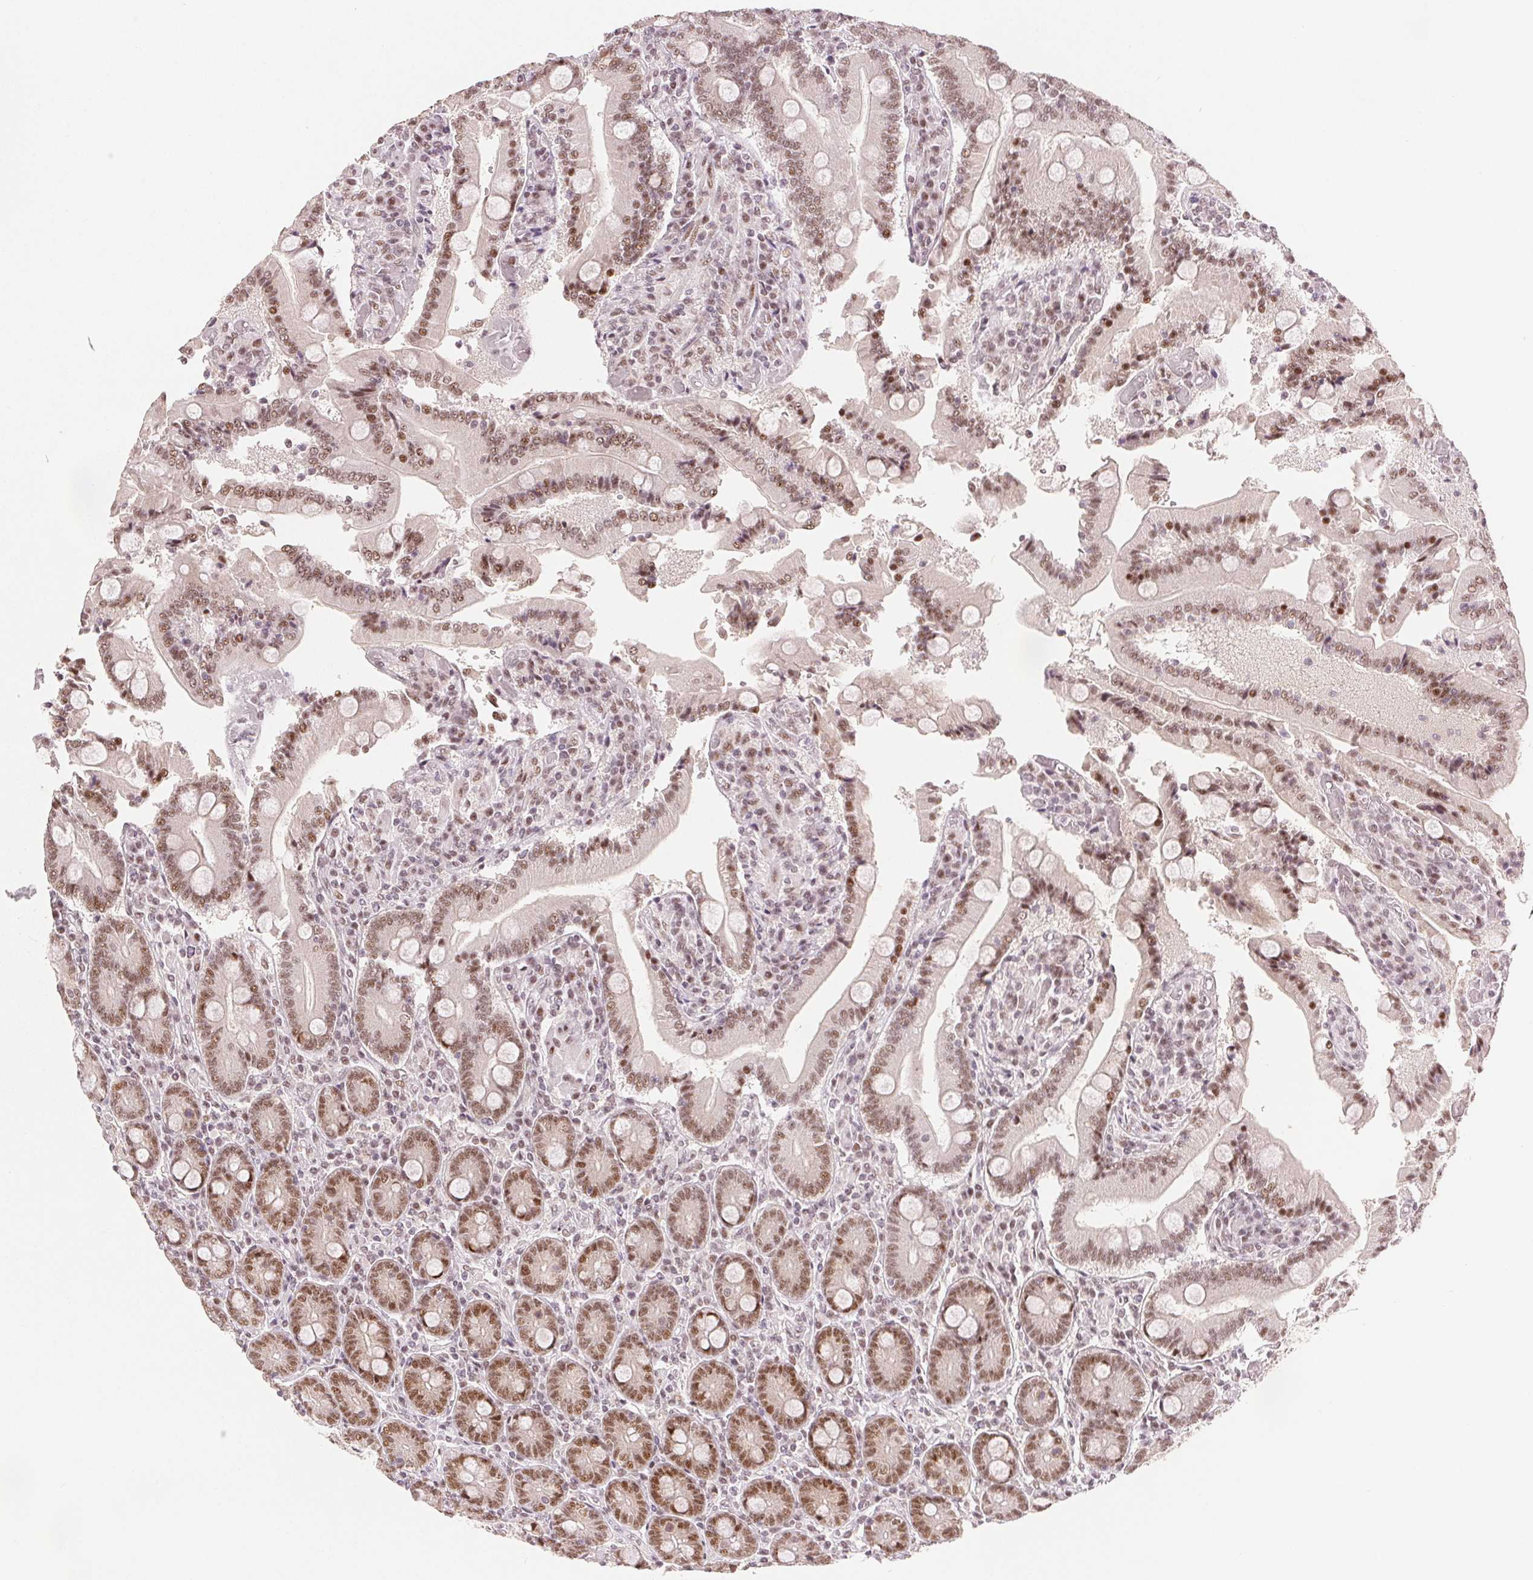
{"staining": {"intensity": "moderate", "quantity": ">75%", "location": "nuclear"}, "tissue": "duodenum", "cell_type": "Glandular cells", "image_type": "normal", "snomed": [{"axis": "morphology", "description": "Normal tissue, NOS"}, {"axis": "topography", "description": "Duodenum"}], "caption": "Protein expression analysis of normal human duodenum reveals moderate nuclear staining in about >75% of glandular cells. The protein is shown in brown color, while the nuclei are stained blue.", "gene": "ZNF703", "patient": {"sex": "female", "age": 62}}